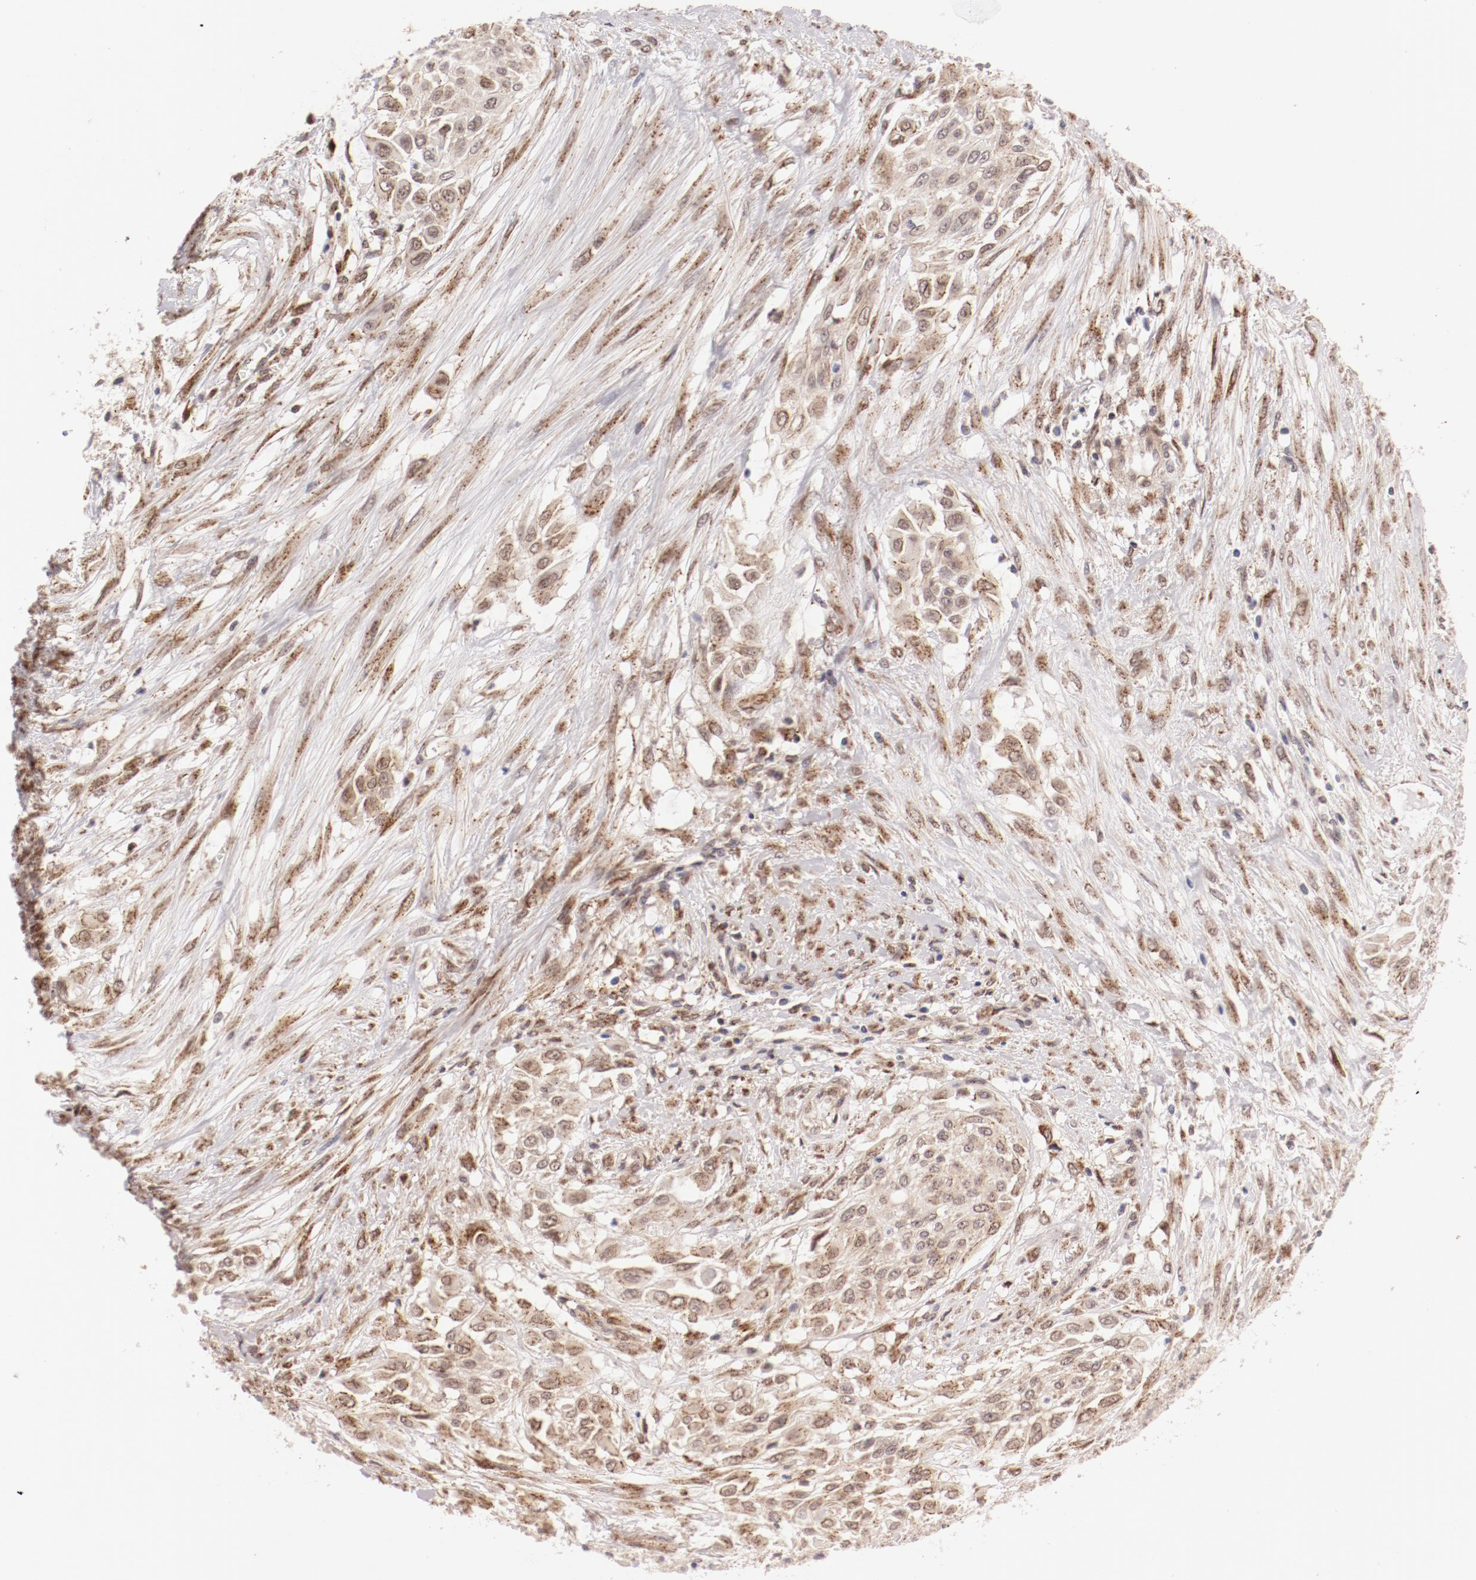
{"staining": {"intensity": "weak", "quantity": "25%-75%", "location": "nuclear"}, "tissue": "urothelial cancer", "cell_type": "Tumor cells", "image_type": "cancer", "snomed": [{"axis": "morphology", "description": "Urothelial carcinoma, High grade"}, {"axis": "topography", "description": "Urinary bladder"}], "caption": "Immunohistochemistry (IHC) photomicrograph of human high-grade urothelial carcinoma stained for a protein (brown), which reveals low levels of weak nuclear positivity in about 25%-75% of tumor cells.", "gene": "RPL12", "patient": {"sex": "male", "age": 57}}